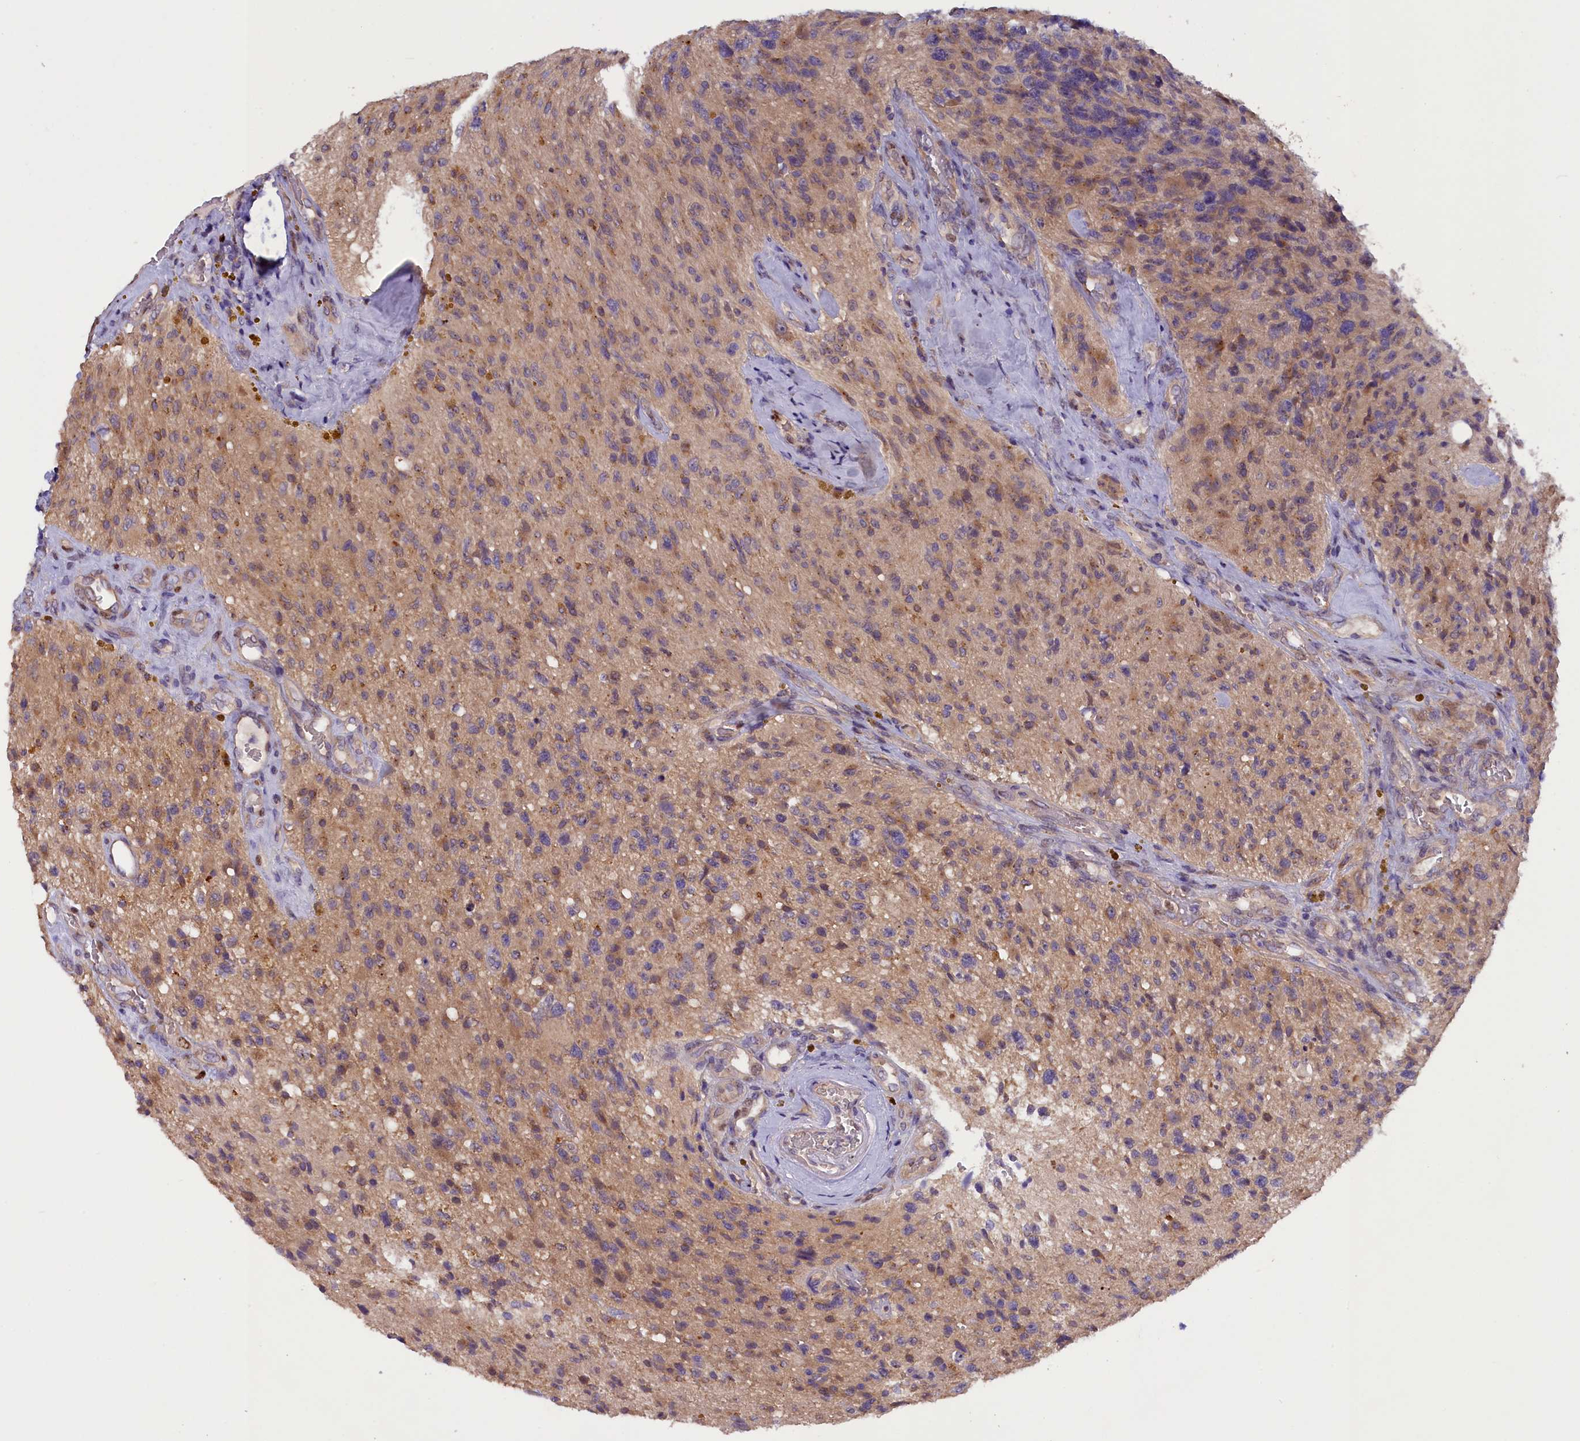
{"staining": {"intensity": "moderate", "quantity": "<25%", "location": "cytoplasmic/membranous"}, "tissue": "glioma", "cell_type": "Tumor cells", "image_type": "cancer", "snomed": [{"axis": "morphology", "description": "Glioma, malignant, High grade"}, {"axis": "topography", "description": "Brain"}], "caption": "Tumor cells exhibit moderate cytoplasmic/membranous expression in about <25% of cells in malignant high-grade glioma.", "gene": "CCDC9B", "patient": {"sex": "male", "age": 69}}